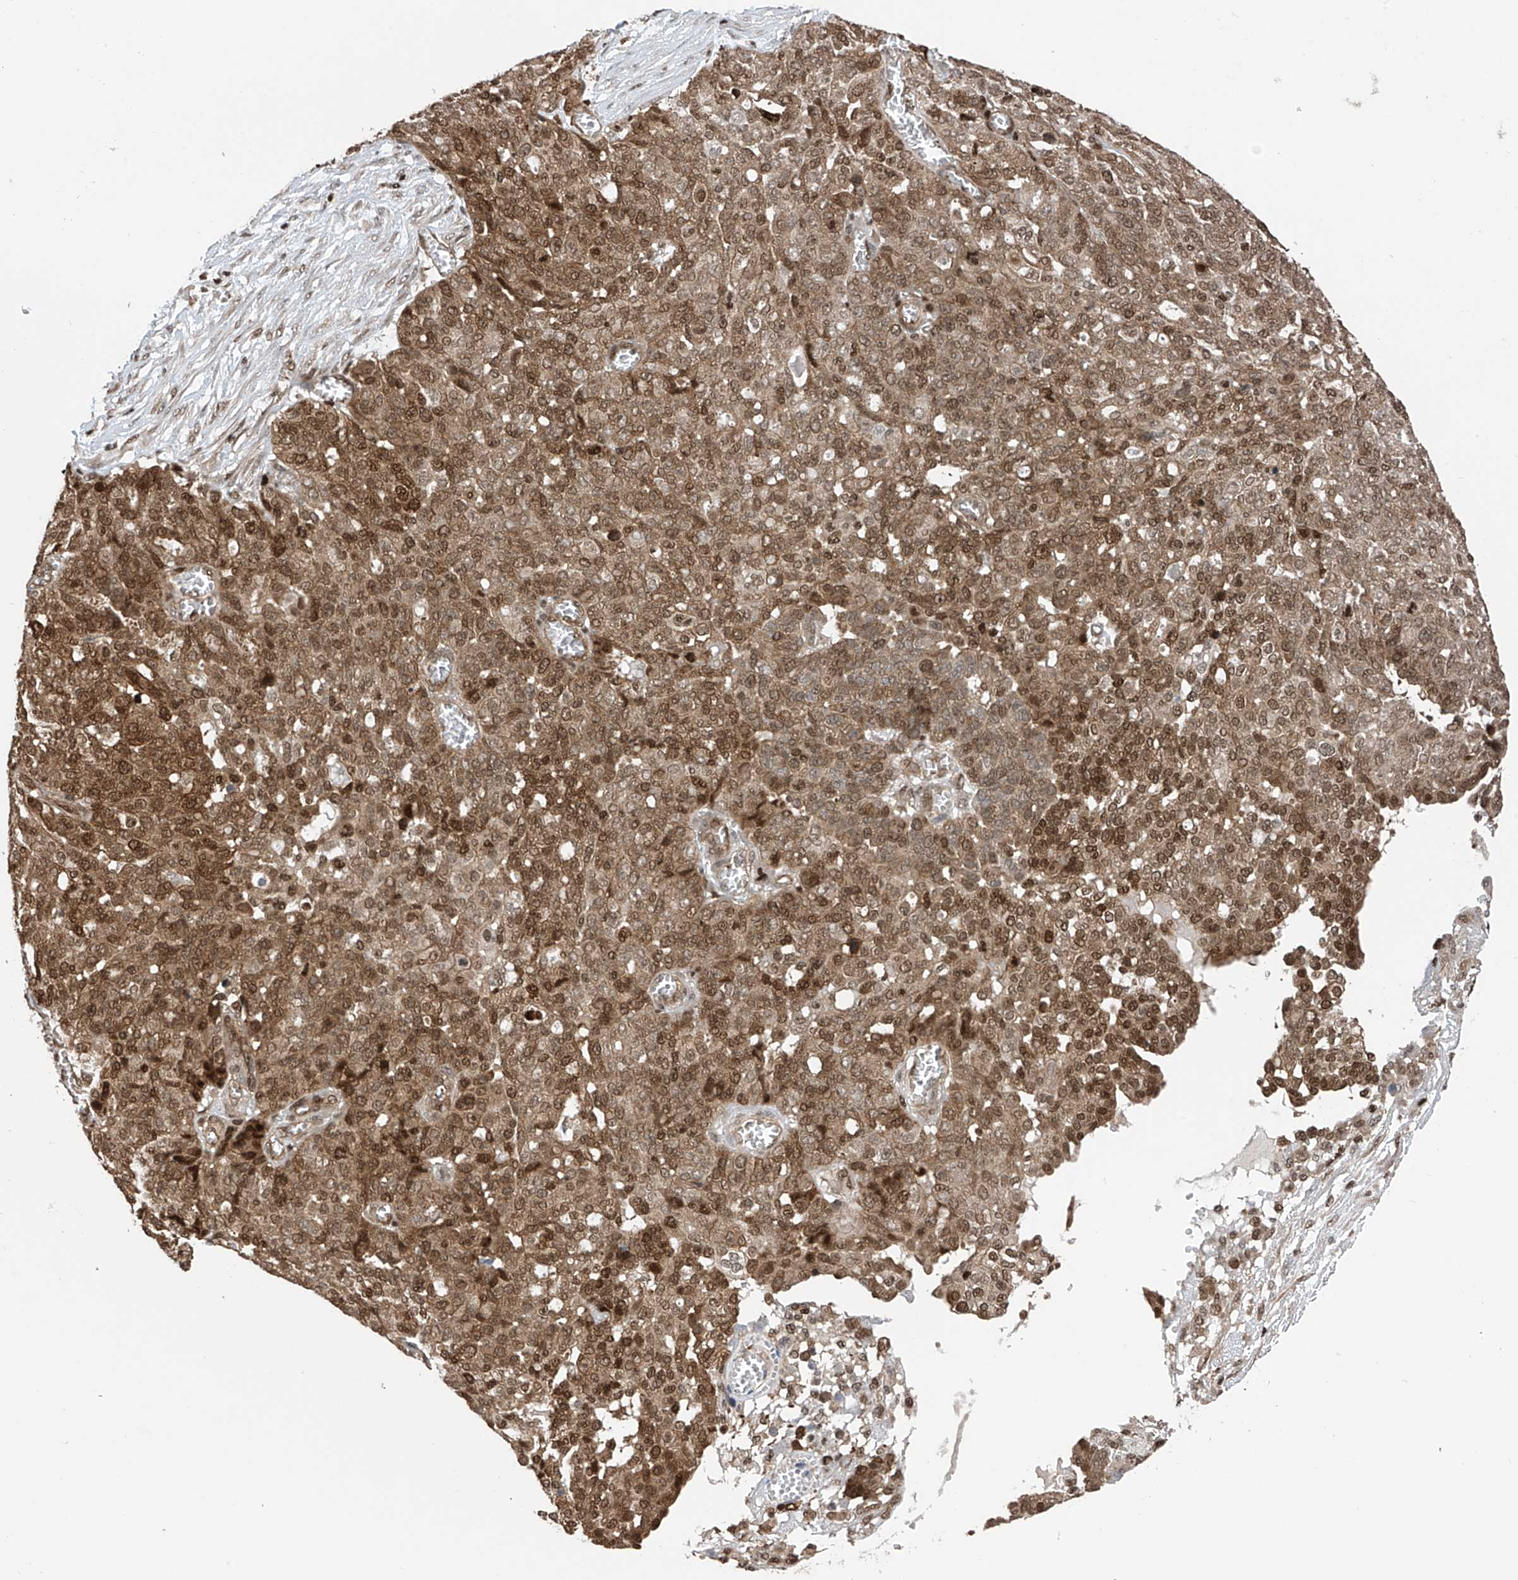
{"staining": {"intensity": "moderate", "quantity": ">75%", "location": "cytoplasmic/membranous,nuclear"}, "tissue": "ovarian cancer", "cell_type": "Tumor cells", "image_type": "cancer", "snomed": [{"axis": "morphology", "description": "Cystadenocarcinoma, serous, NOS"}, {"axis": "topography", "description": "Soft tissue"}, {"axis": "topography", "description": "Ovary"}], "caption": "Ovarian cancer stained for a protein (brown) demonstrates moderate cytoplasmic/membranous and nuclear positive staining in approximately >75% of tumor cells.", "gene": "DNAJC9", "patient": {"sex": "female", "age": 57}}